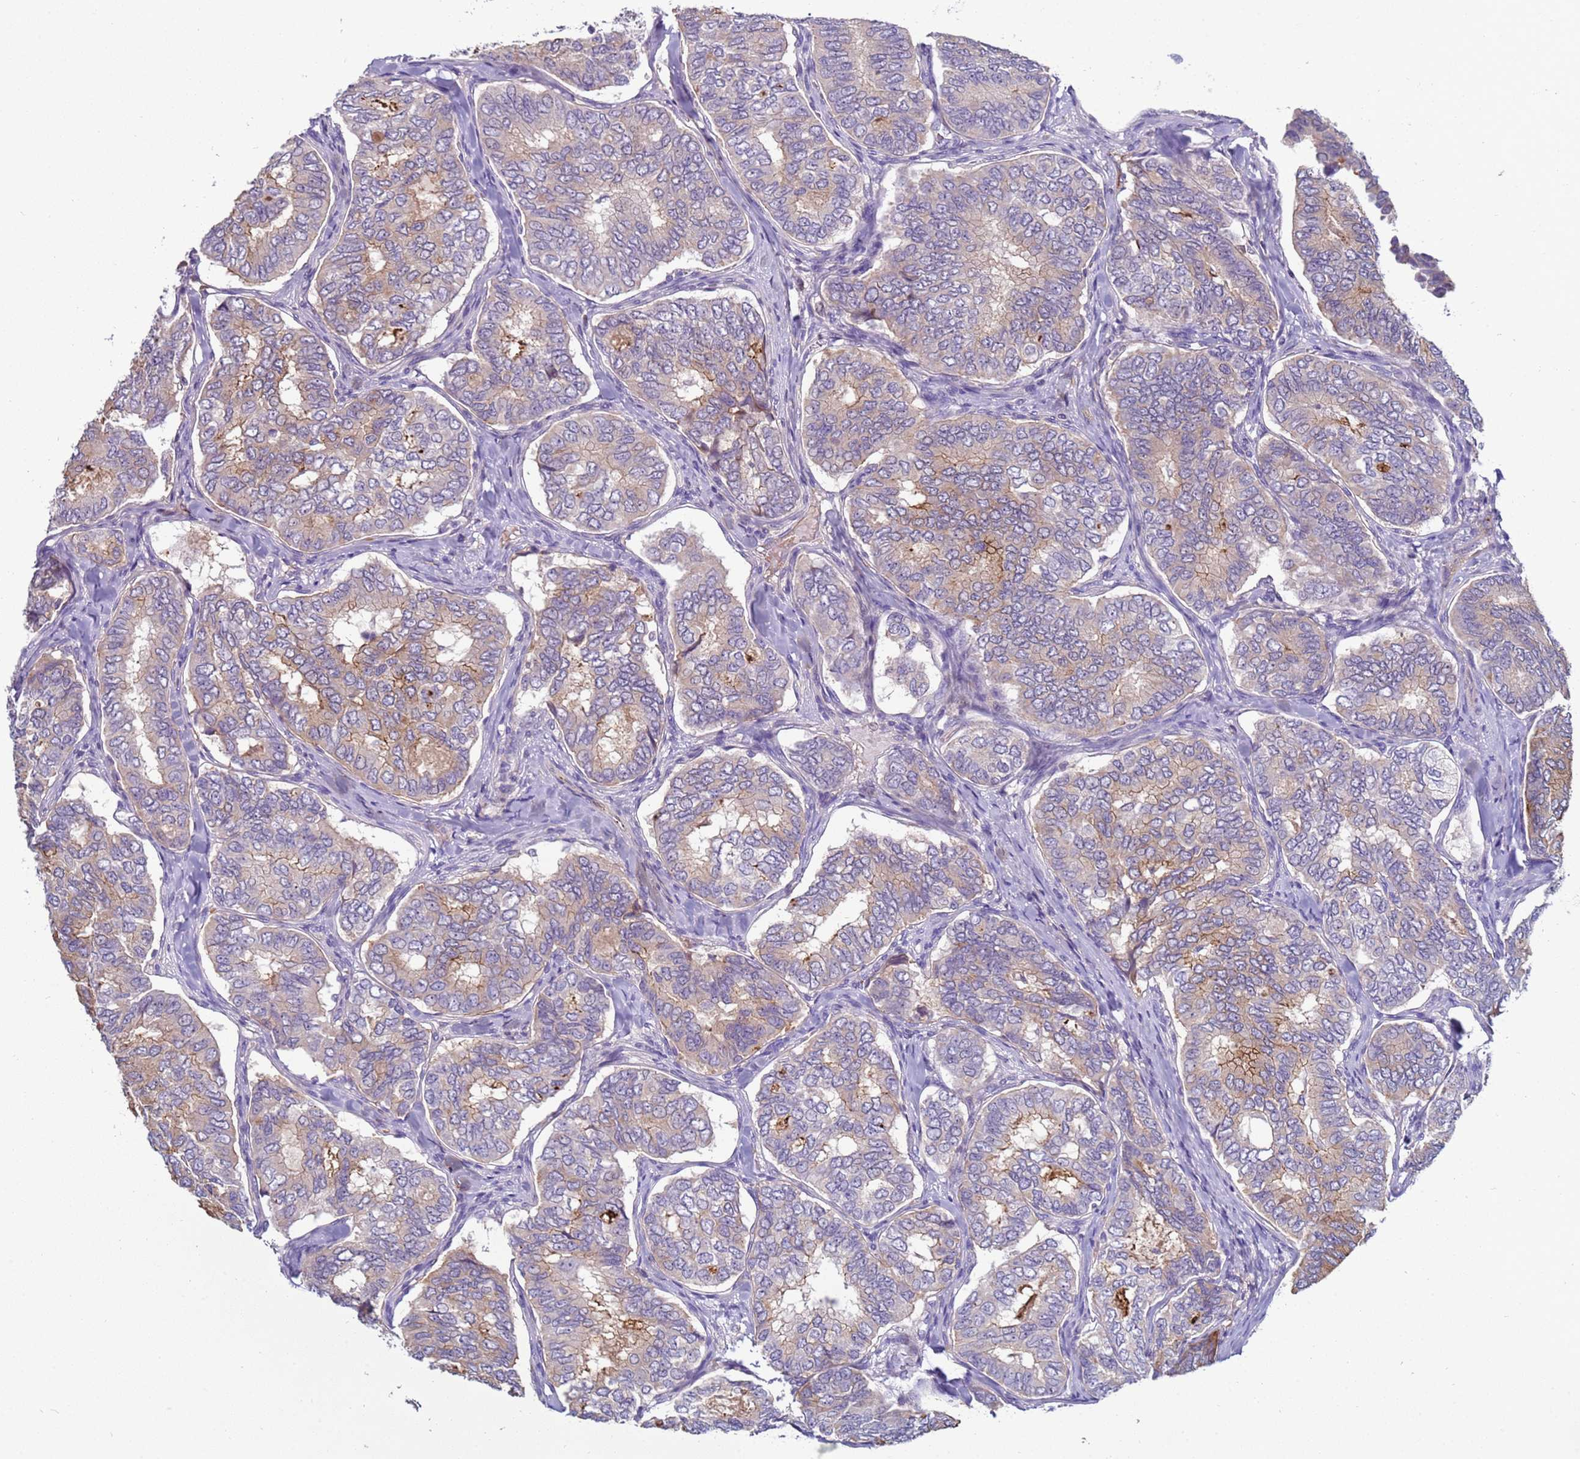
{"staining": {"intensity": "weak", "quantity": "25%-75%", "location": "cytoplasmic/membranous"}, "tissue": "thyroid cancer", "cell_type": "Tumor cells", "image_type": "cancer", "snomed": [{"axis": "morphology", "description": "Papillary adenocarcinoma, NOS"}, {"axis": "topography", "description": "Thyroid gland"}], "caption": "Immunohistochemical staining of papillary adenocarcinoma (thyroid) demonstrates low levels of weak cytoplasmic/membranous expression in approximately 25%-75% of tumor cells.", "gene": "TRIM51", "patient": {"sex": "female", "age": 35}}